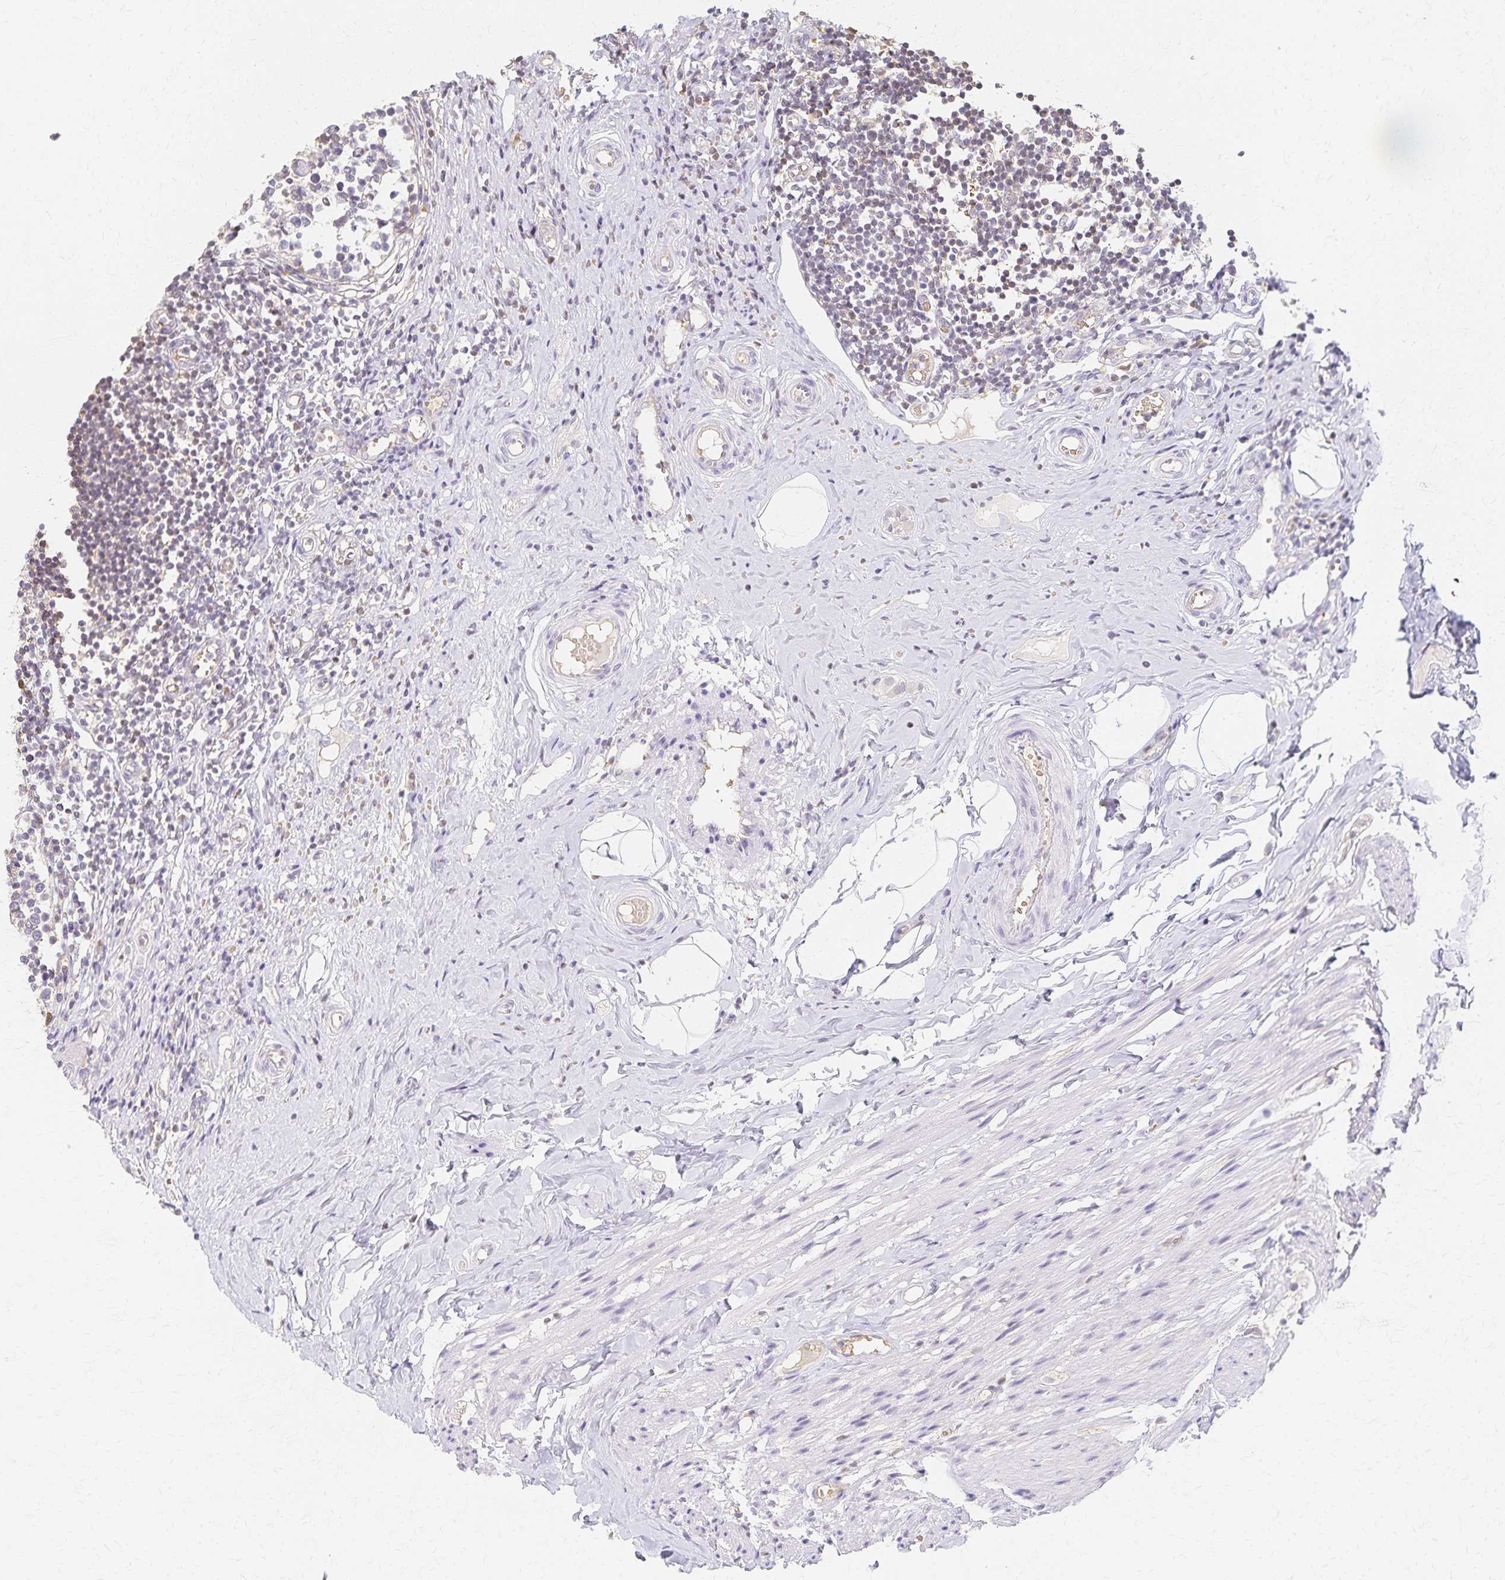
{"staining": {"intensity": "weak", "quantity": "25%-75%", "location": "cytoplasmic/membranous"}, "tissue": "appendix", "cell_type": "Glandular cells", "image_type": "normal", "snomed": [{"axis": "morphology", "description": "Normal tissue, NOS"}, {"axis": "topography", "description": "Appendix"}], "caption": "A high-resolution micrograph shows IHC staining of normal appendix, which shows weak cytoplasmic/membranous positivity in about 25%-75% of glandular cells. (DAB (3,3'-diaminobenzidine) = brown stain, brightfield microscopy at high magnification).", "gene": "AZGP1", "patient": {"sex": "female", "age": 17}}